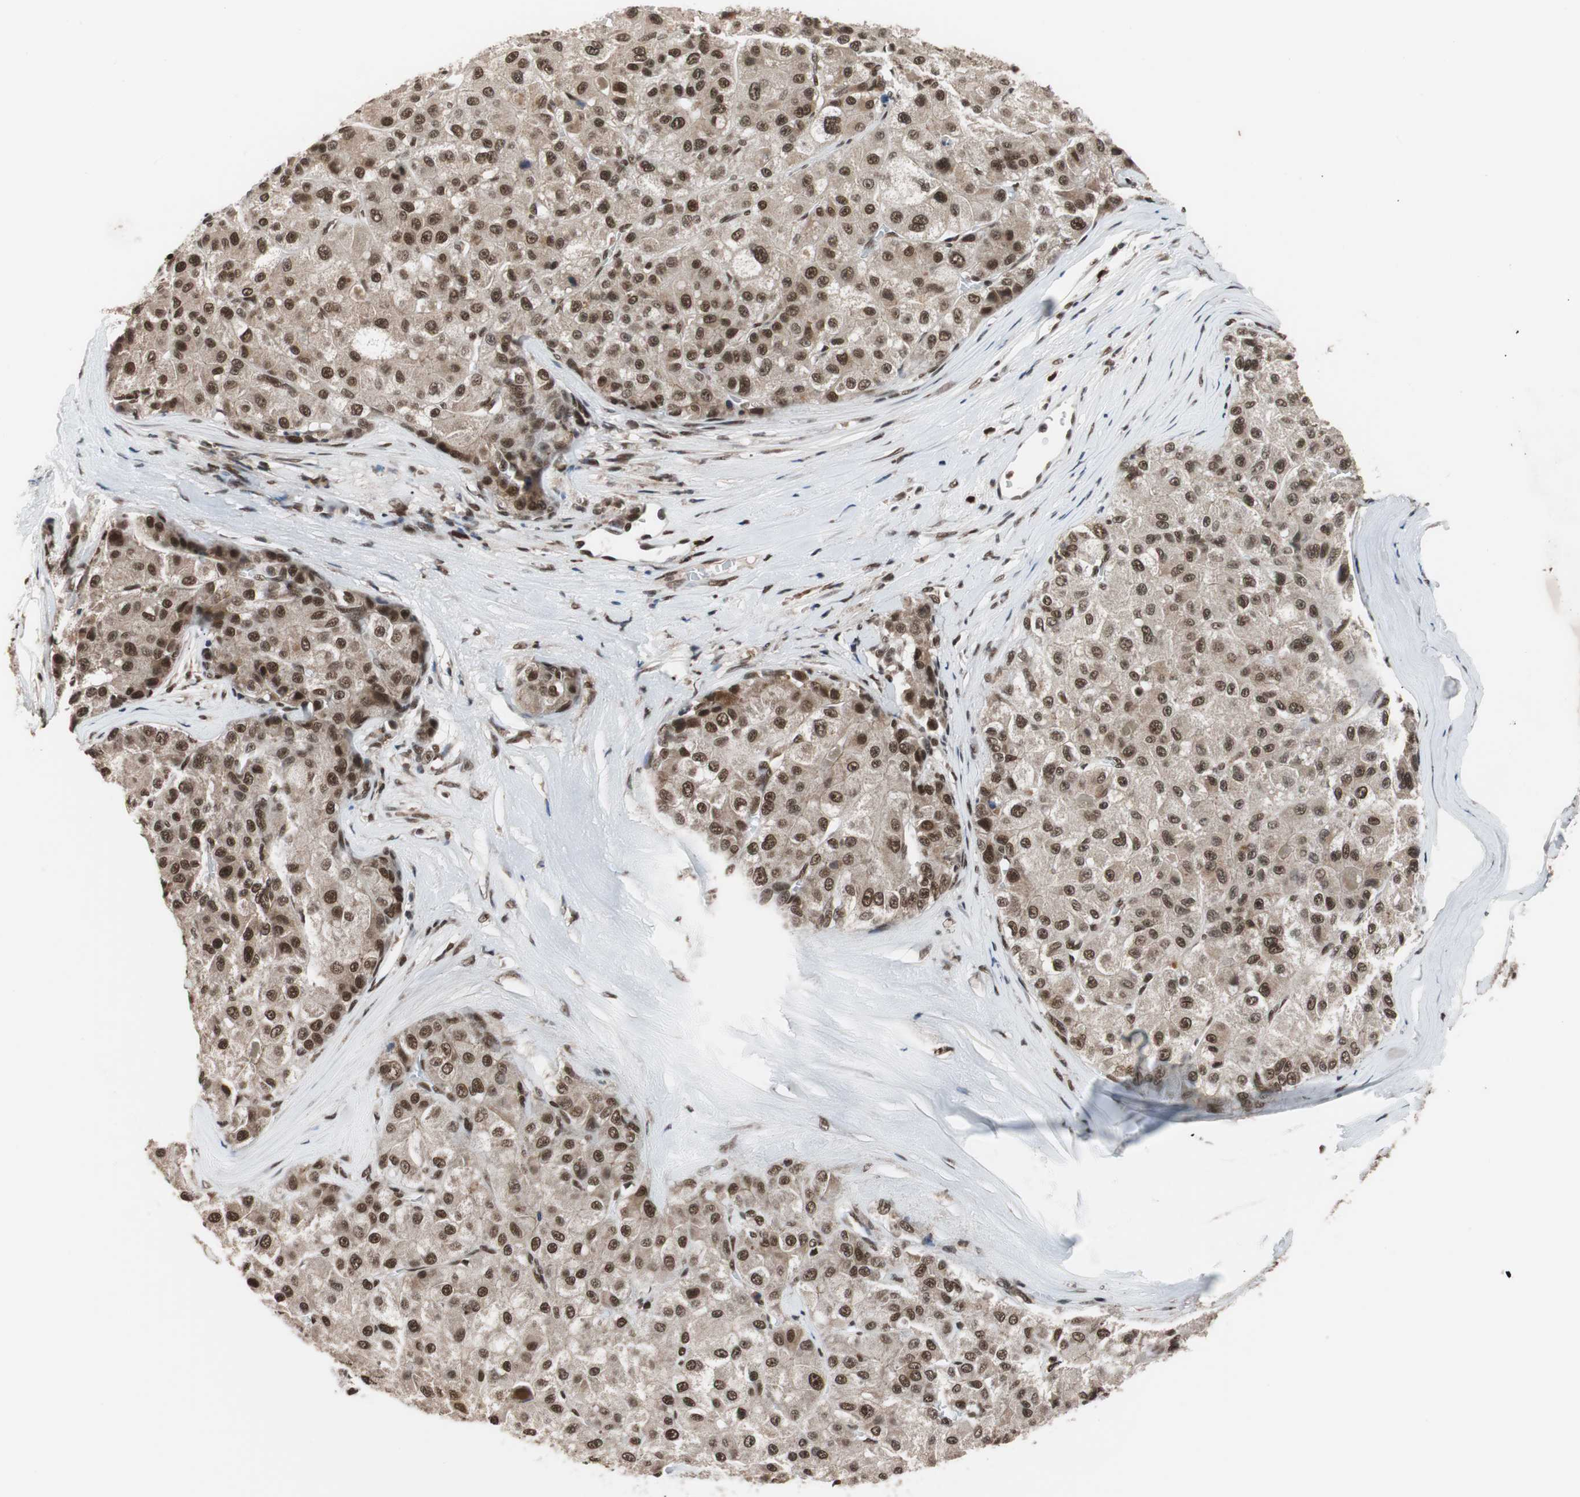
{"staining": {"intensity": "strong", "quantity": ">75%", "location": "nuclear"}, "tissue": "liver cancer", "cell_type": "Tumor cells", "image_type": "cancer", "snomed": [{"axis": "morphology", "description": "Carcinoma, Hepatocellular, NOS"}, {"axis": "topography", "description": "Liver"}], "caption": "Strong nuclear positivity for a protein is present in approximately >75% of tumor cells of hepatocellular carcinoma (liver) using IHC.", "gene": "CHAMP1", "patient": {"sex": "male", "age": 80}}